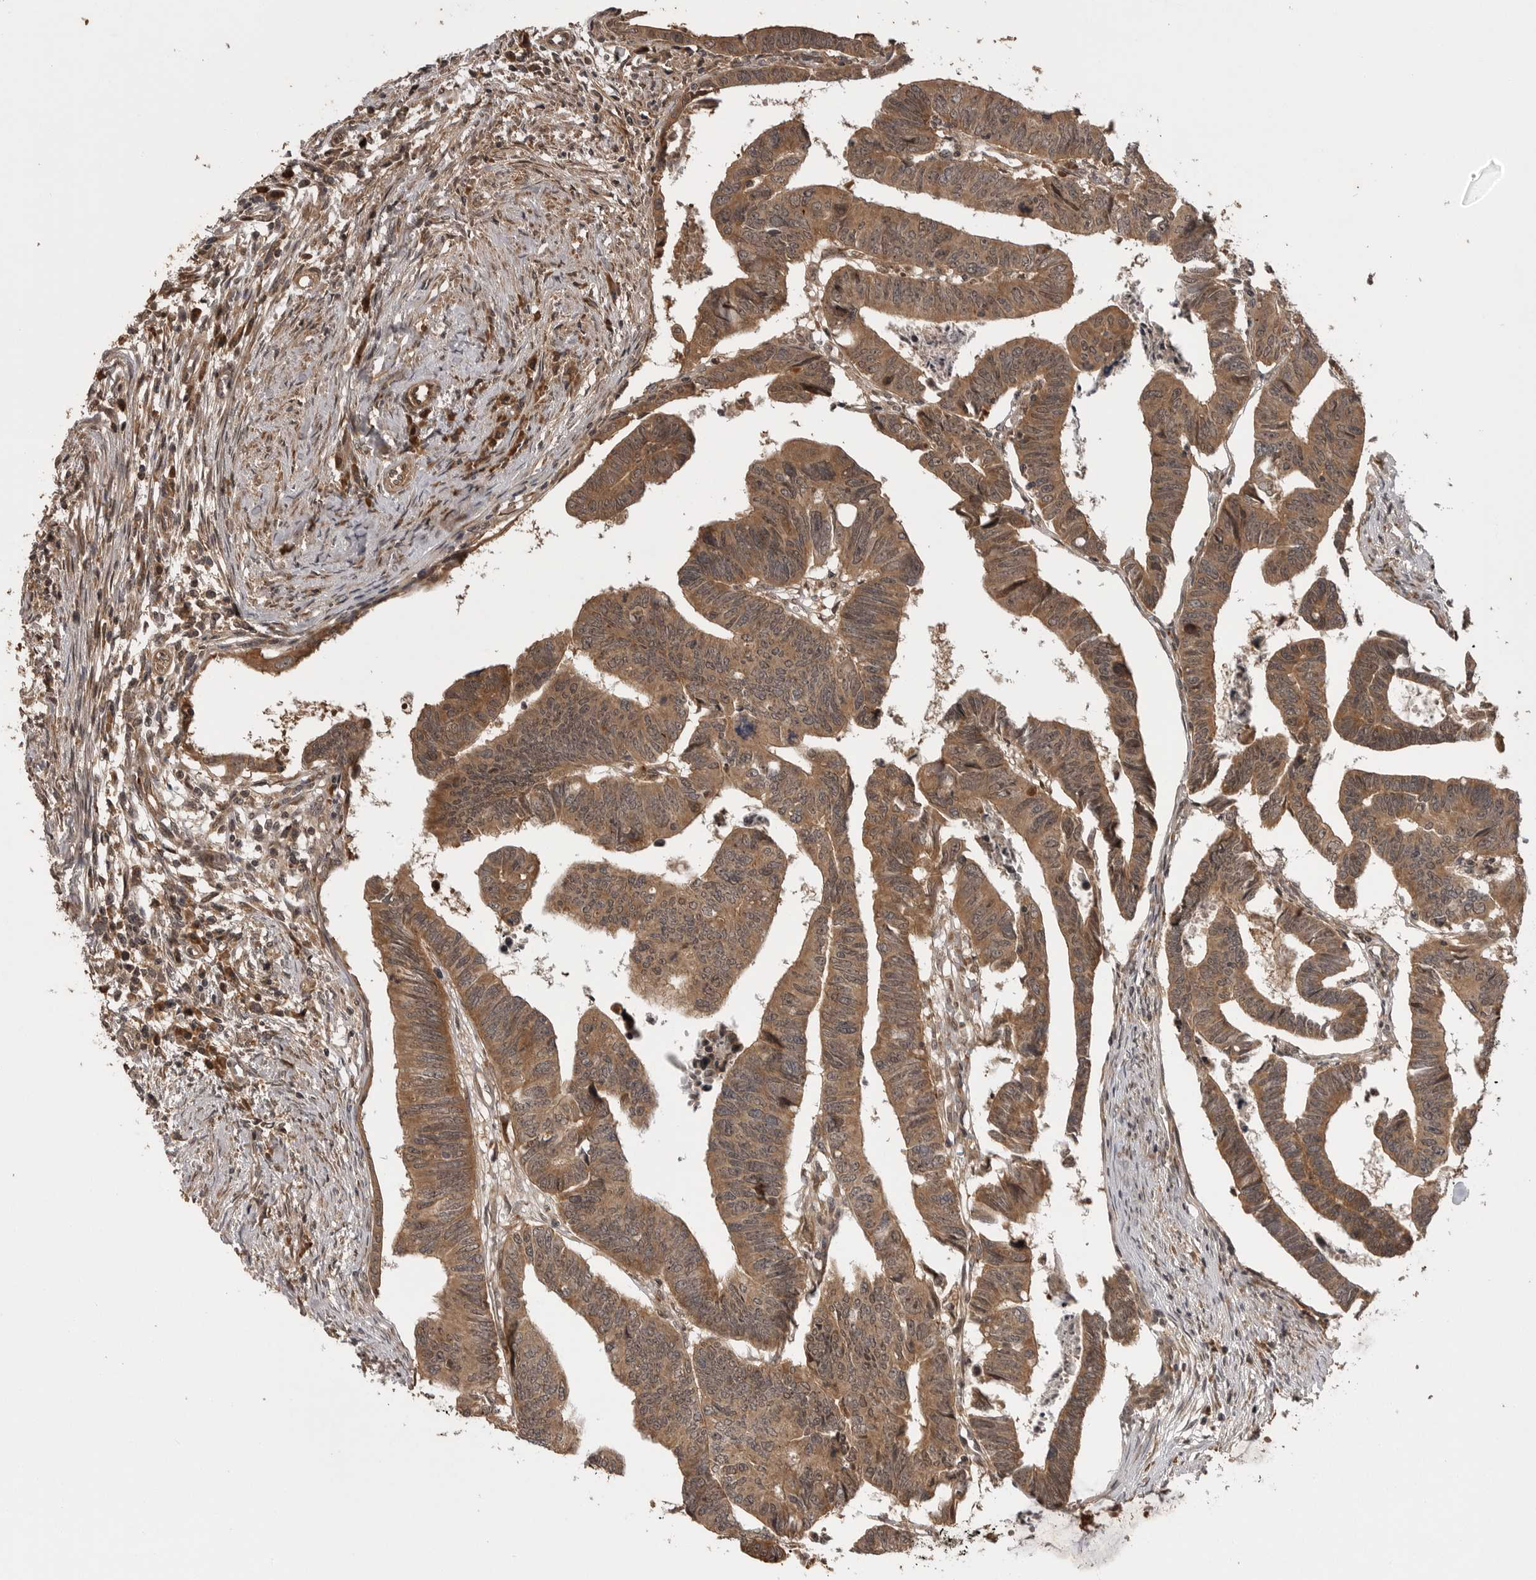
{"staining": {"intensity": "moderate", "quantity": ">75%", "location": "cytoplasmic/membranous,nuclear"}, "tissue": "colorectal cancer", "cell_type": "Tumor cells", "image_type": "cancer", "snomed": [{"axis": "morphology", "description": "Adenocarcinoma, NOS"}, {"axis": "topography", "description": "Rectum"}], "caption": "This is an image of IHC staining of adenocarcinoma (colorectal), which shows moderate staining in the cytoplasmic/membranous and nuclear of tumor cells.", "gene": "AKAP7", "patient": {"sex": "female", "age": 65}}